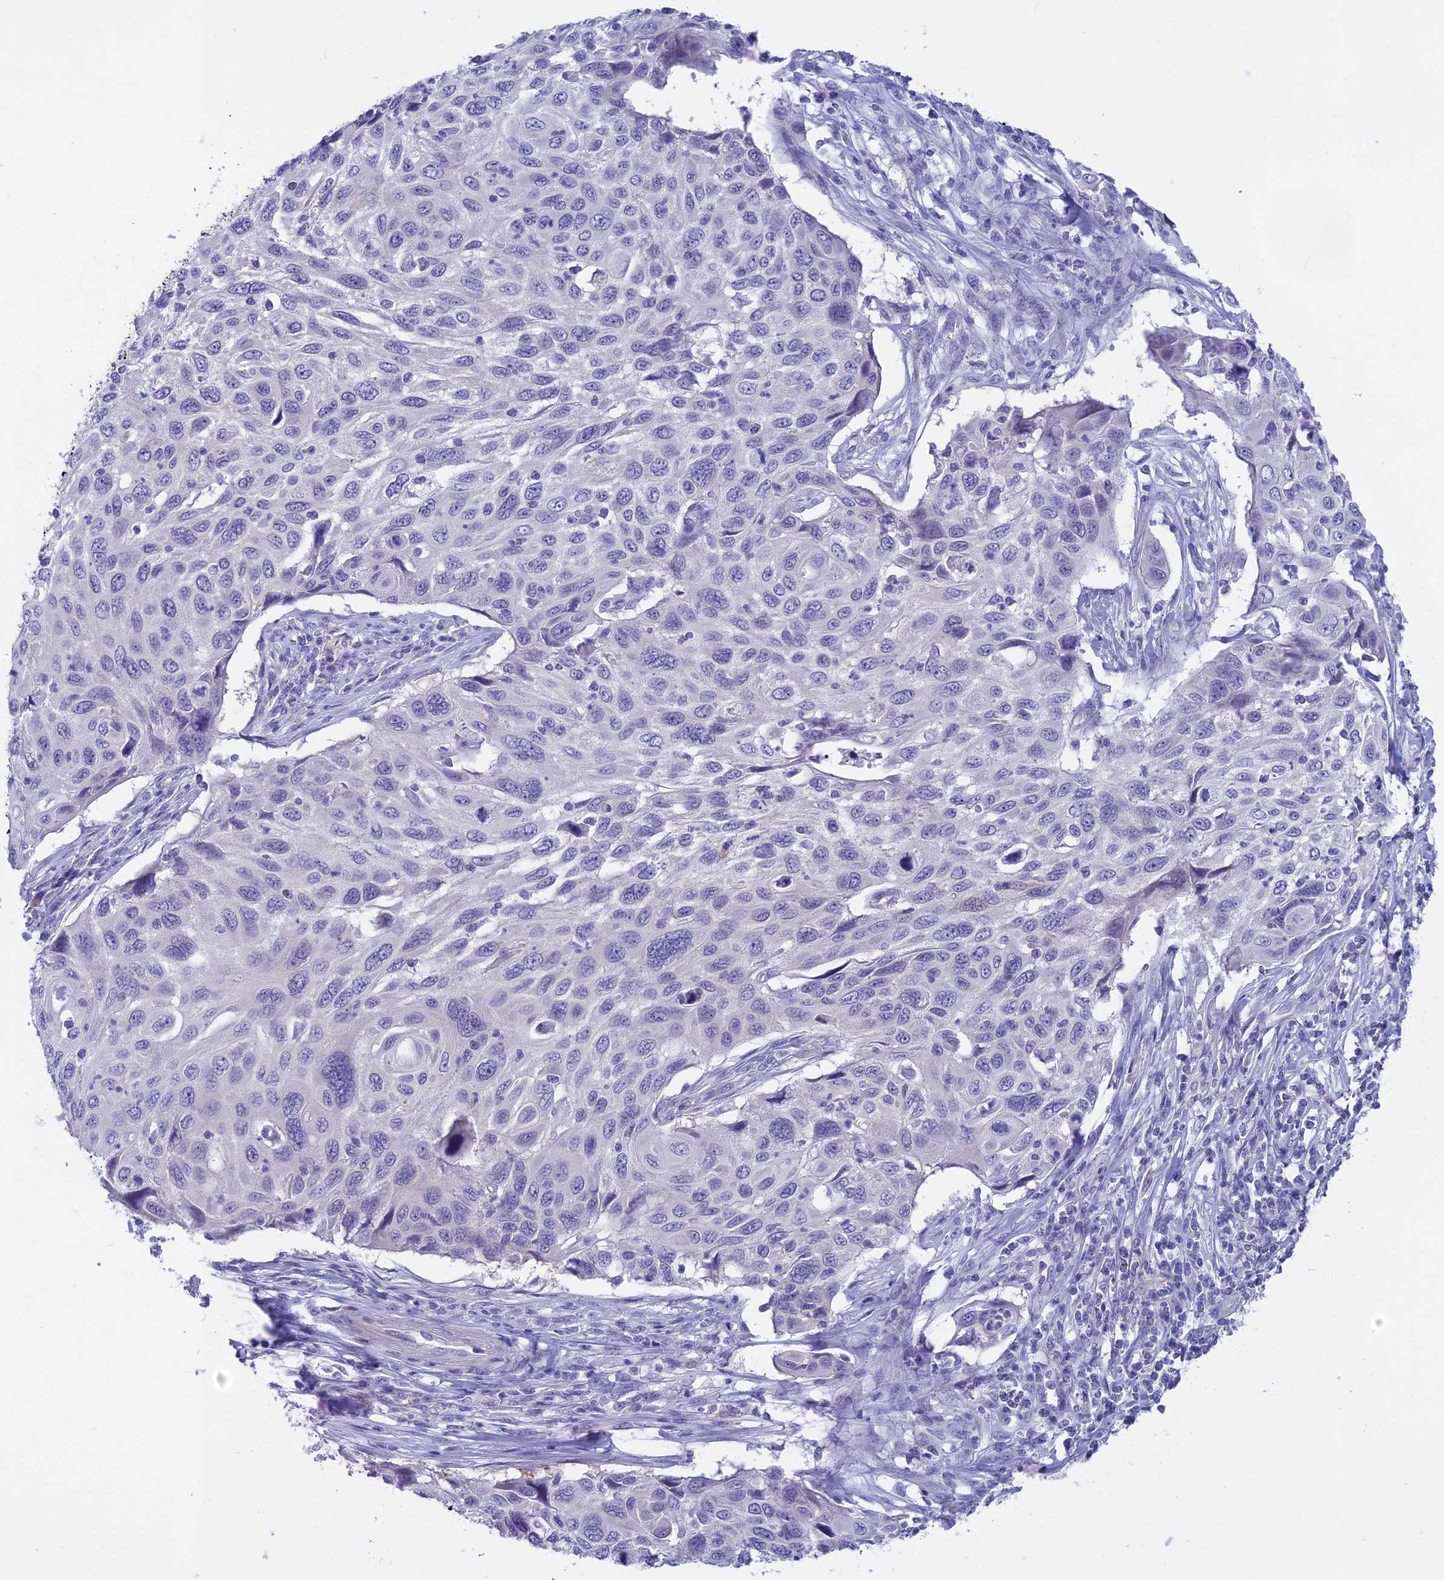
{"staining": {"intensity": "negative", "quantity": "none", "location": "none"}, "tissue": "cervical cancer", "cell_type": "Tumor cells", "image_type": "cancer", "snomed": [{"axis": "morphology", "description": "Squamous cell carcinoma, NOS"}, {"axis": "topography", "description": "Cervix"}], "caption": "DAB (3,3'-diaminobenzidine) immunohistochemical staining of human squamous cell carcinoma (cervical) reveals no significant positivity in tumor cells.", "gene": "SNTN", "patient": {"sex": "female", "age": 70}}